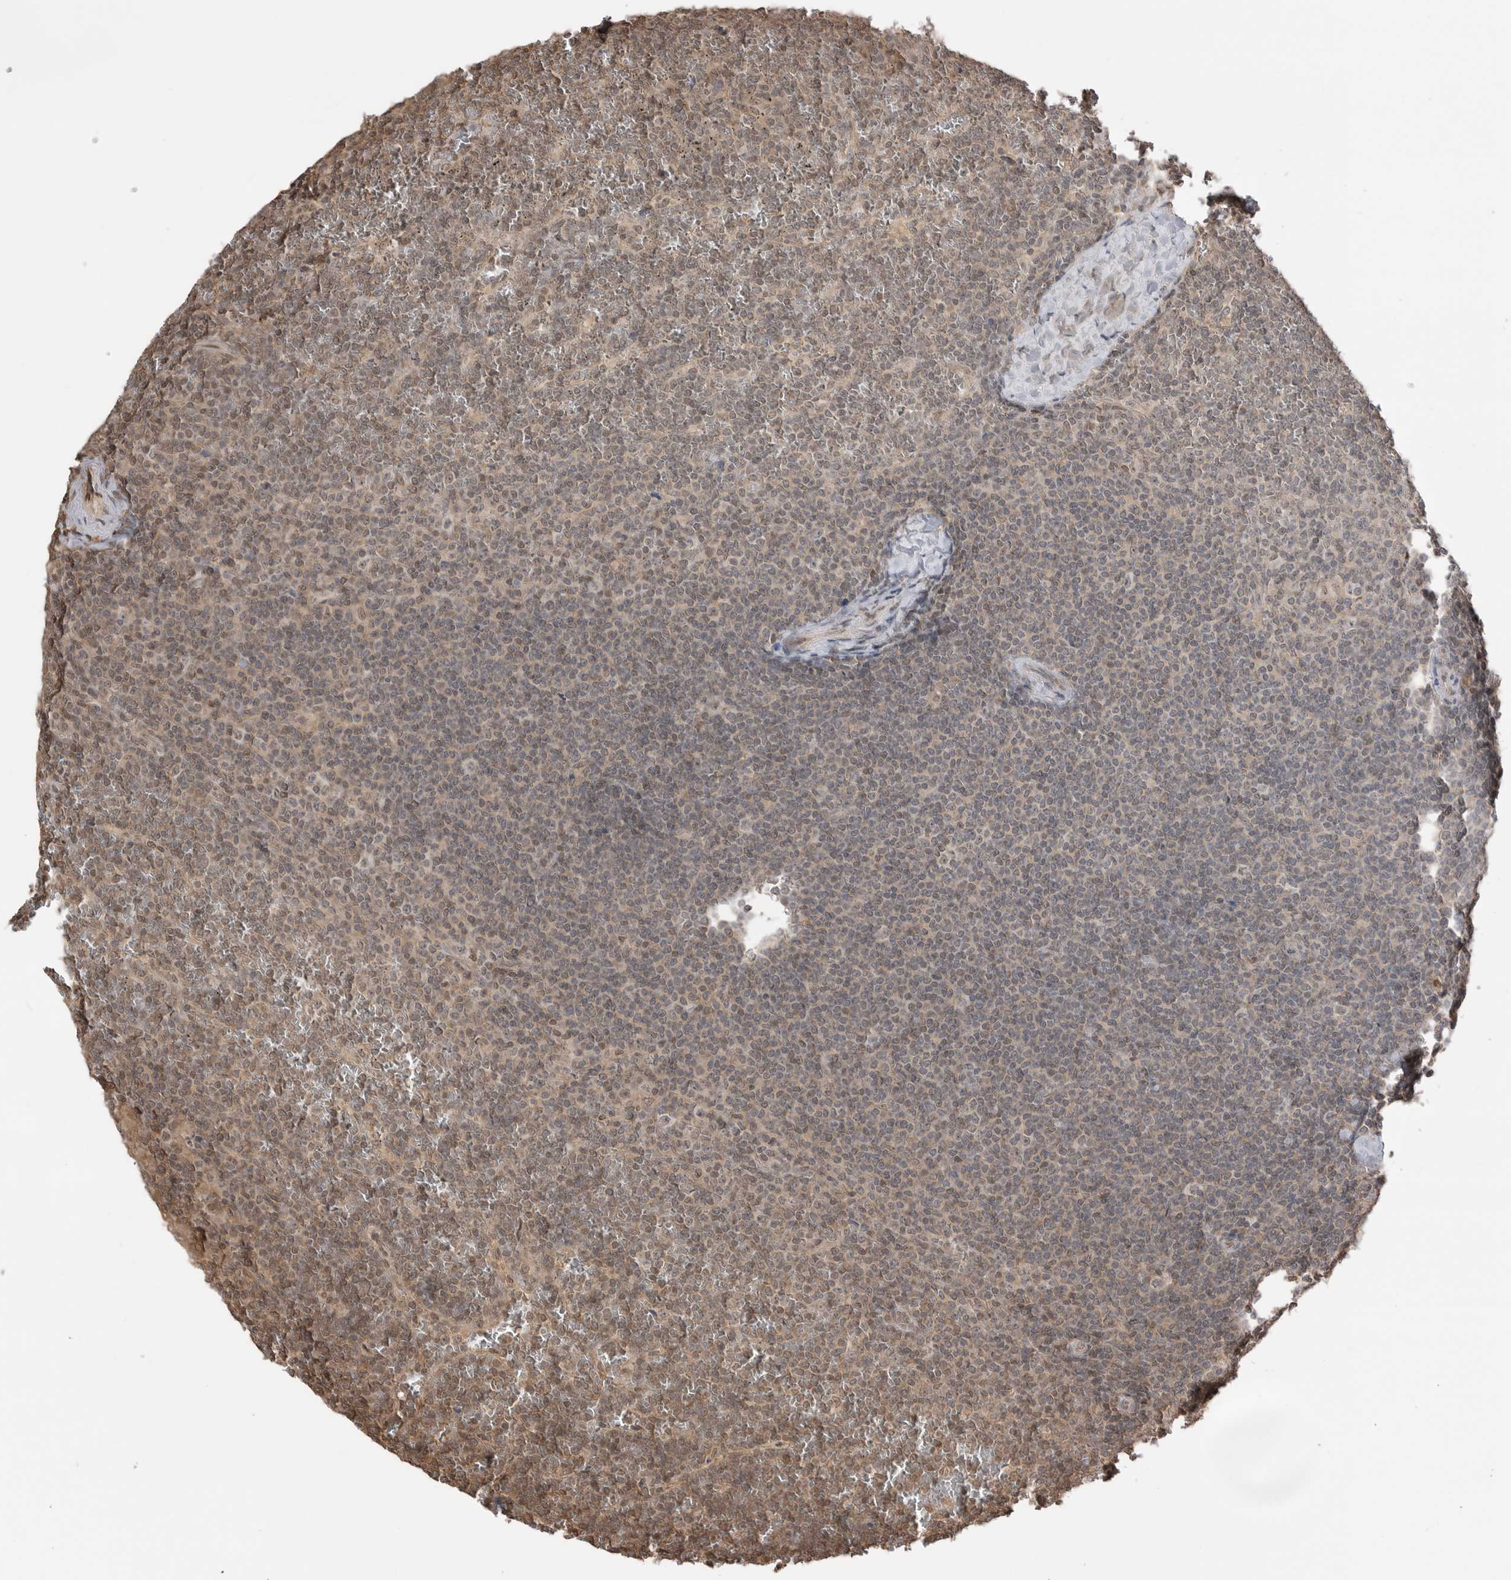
{"staining": {"intensity": "weak", "quantity": "25%-75%", "location": "nuclear"}, "tissue": "lymphoma", "cell_type": "Tumor cells", "image_type": "cancer", "snomed": [{"axis": "morphology", "description": "Malignant lymphoma, non-Hodgkin's type, Low grade"}, {"axis": "topography", "description": "Spleen"}], "caption": "Immunohistochemical staining of lymphoma demonstrates low levels of weak nuclear protein positivity in about 25%-75% of tumor cells. (Brightfield microscopy of DAB IHC at high magnification).", "gene": "PEAK1", "patient": {"sex": "female", "age": 19}}